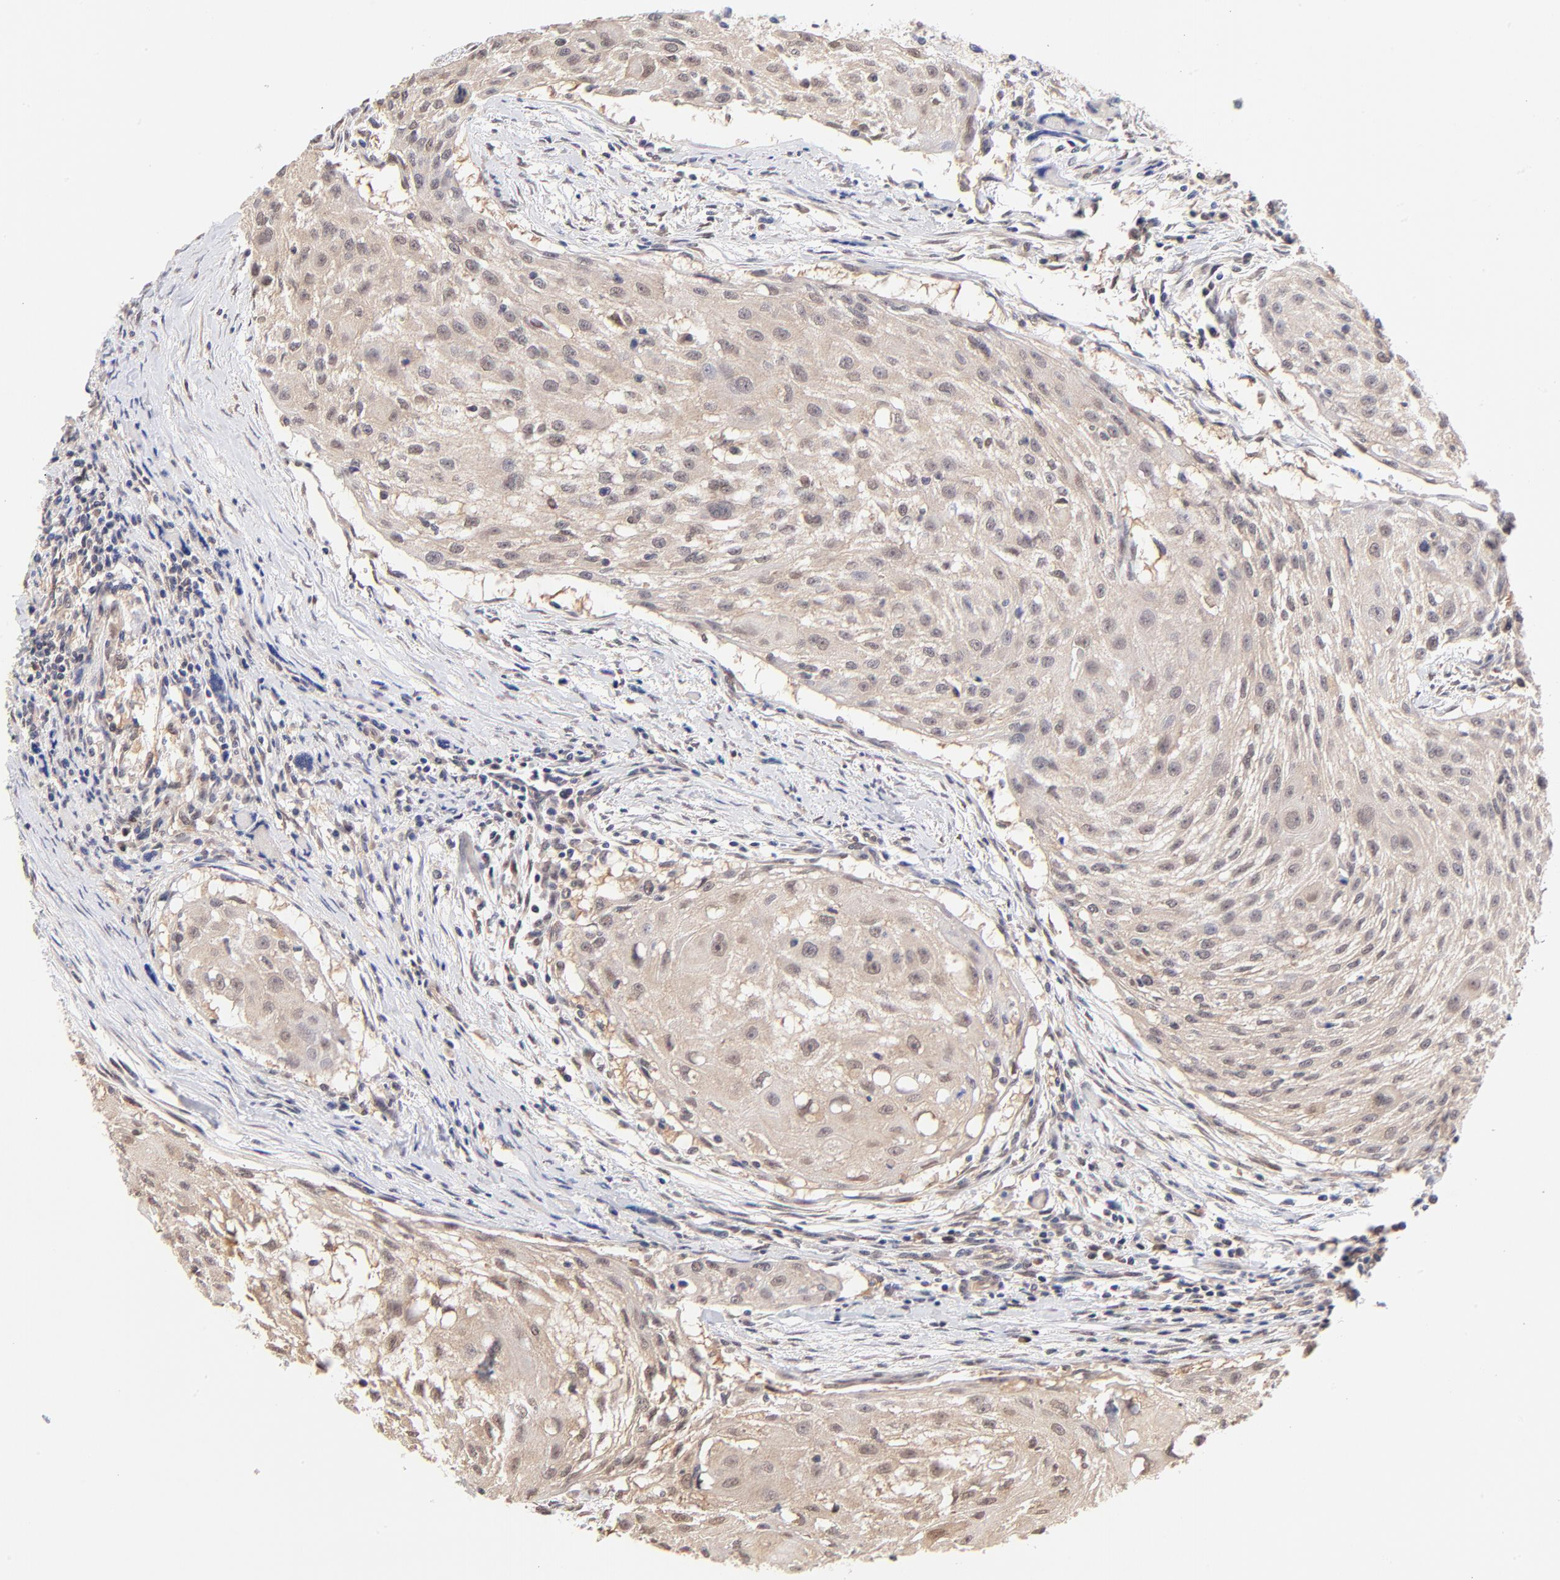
{"staining": {"intensity": "weak", "quantity": "25%-75%", "location": "cytoplasmic/membranous,nuclear"}, "tissue": "head and neck cancer", "cell_type": "Tumor cells", "image_type": "cancer", "snomed": [{"axis": "morphology", "description": "Squamous cell carcinoma, NOS"}, {"axis": "topography", "description": "Head-Neck"}], "caption": "Immunohistochemical staining of head and neck cancer (squamous cell carcinoma) shows low levels of weak cytoplasmic/membranous and nuclear positivity in about 25%-75% of tumor cells. The staining was performed using DAB (3,3'-diaminobenzidine) to visualize the protein expression in brown, while the nuclei were stained in blue with hematoxylin (Magnification: 20x).", "gene": "TXNL1", "patient": {"sex": "male", "age": 64}}